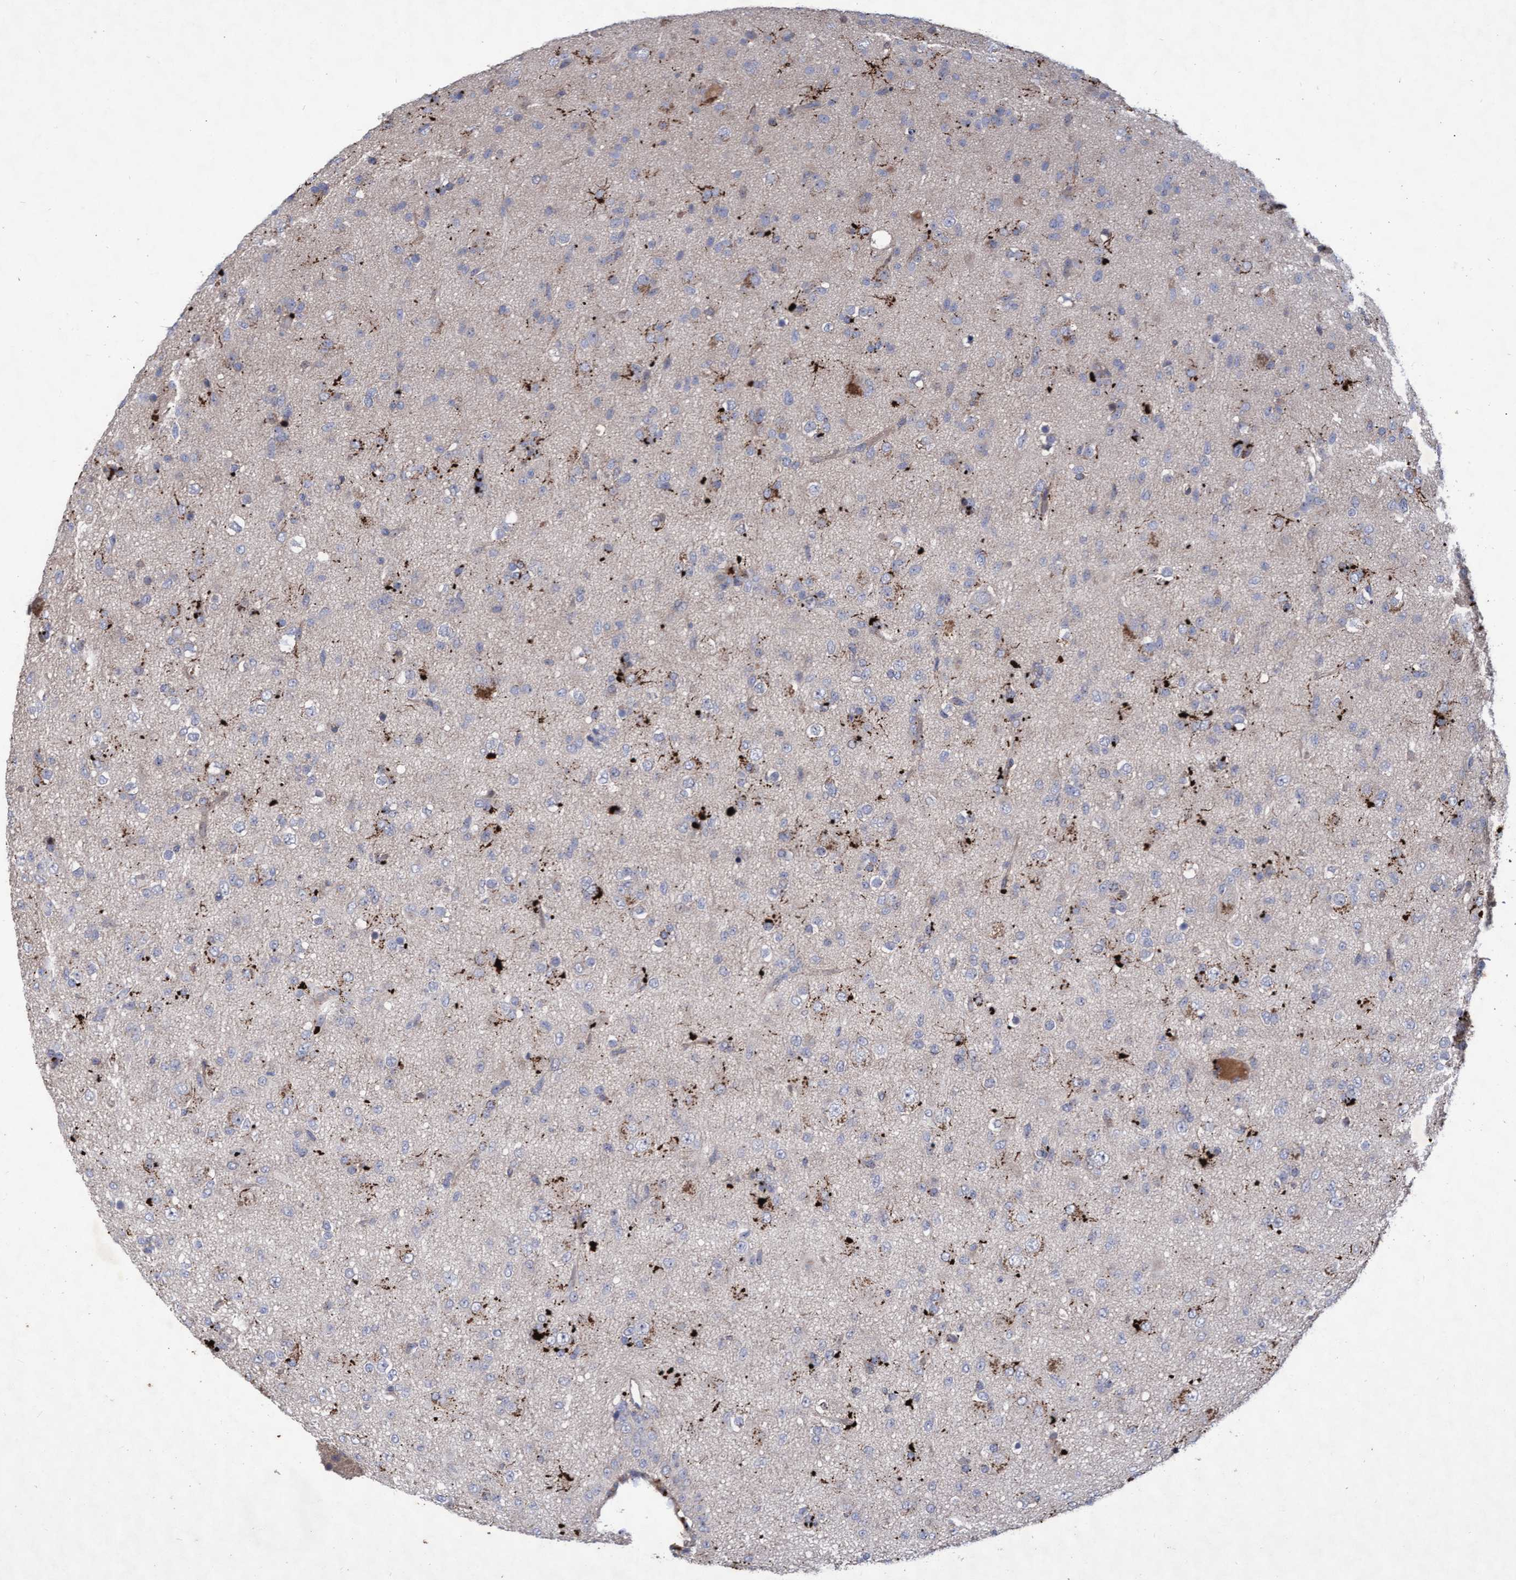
{"staining": {"intensity": "moderate", "quantity": "<25%", "location": "cytoplasmic/membranous"}, "tissue": "glioma", "cell_type": "Tumor cells", "image_type": "cancer", "snomed": [{"axis": "morphology", "description": "Glioma, malignant, Low grade"}, {"axis": "topography", "description": "Brain"}], "caption": "Protein expression analysis of human glioma reveals moderate cytoplasmic/membranous staining in about <25% of tumor cells. (IHC, brightfield microscopy, high magnification).", "gene": "ABCF2", "patient": {"sex": "male", "age": 65}}